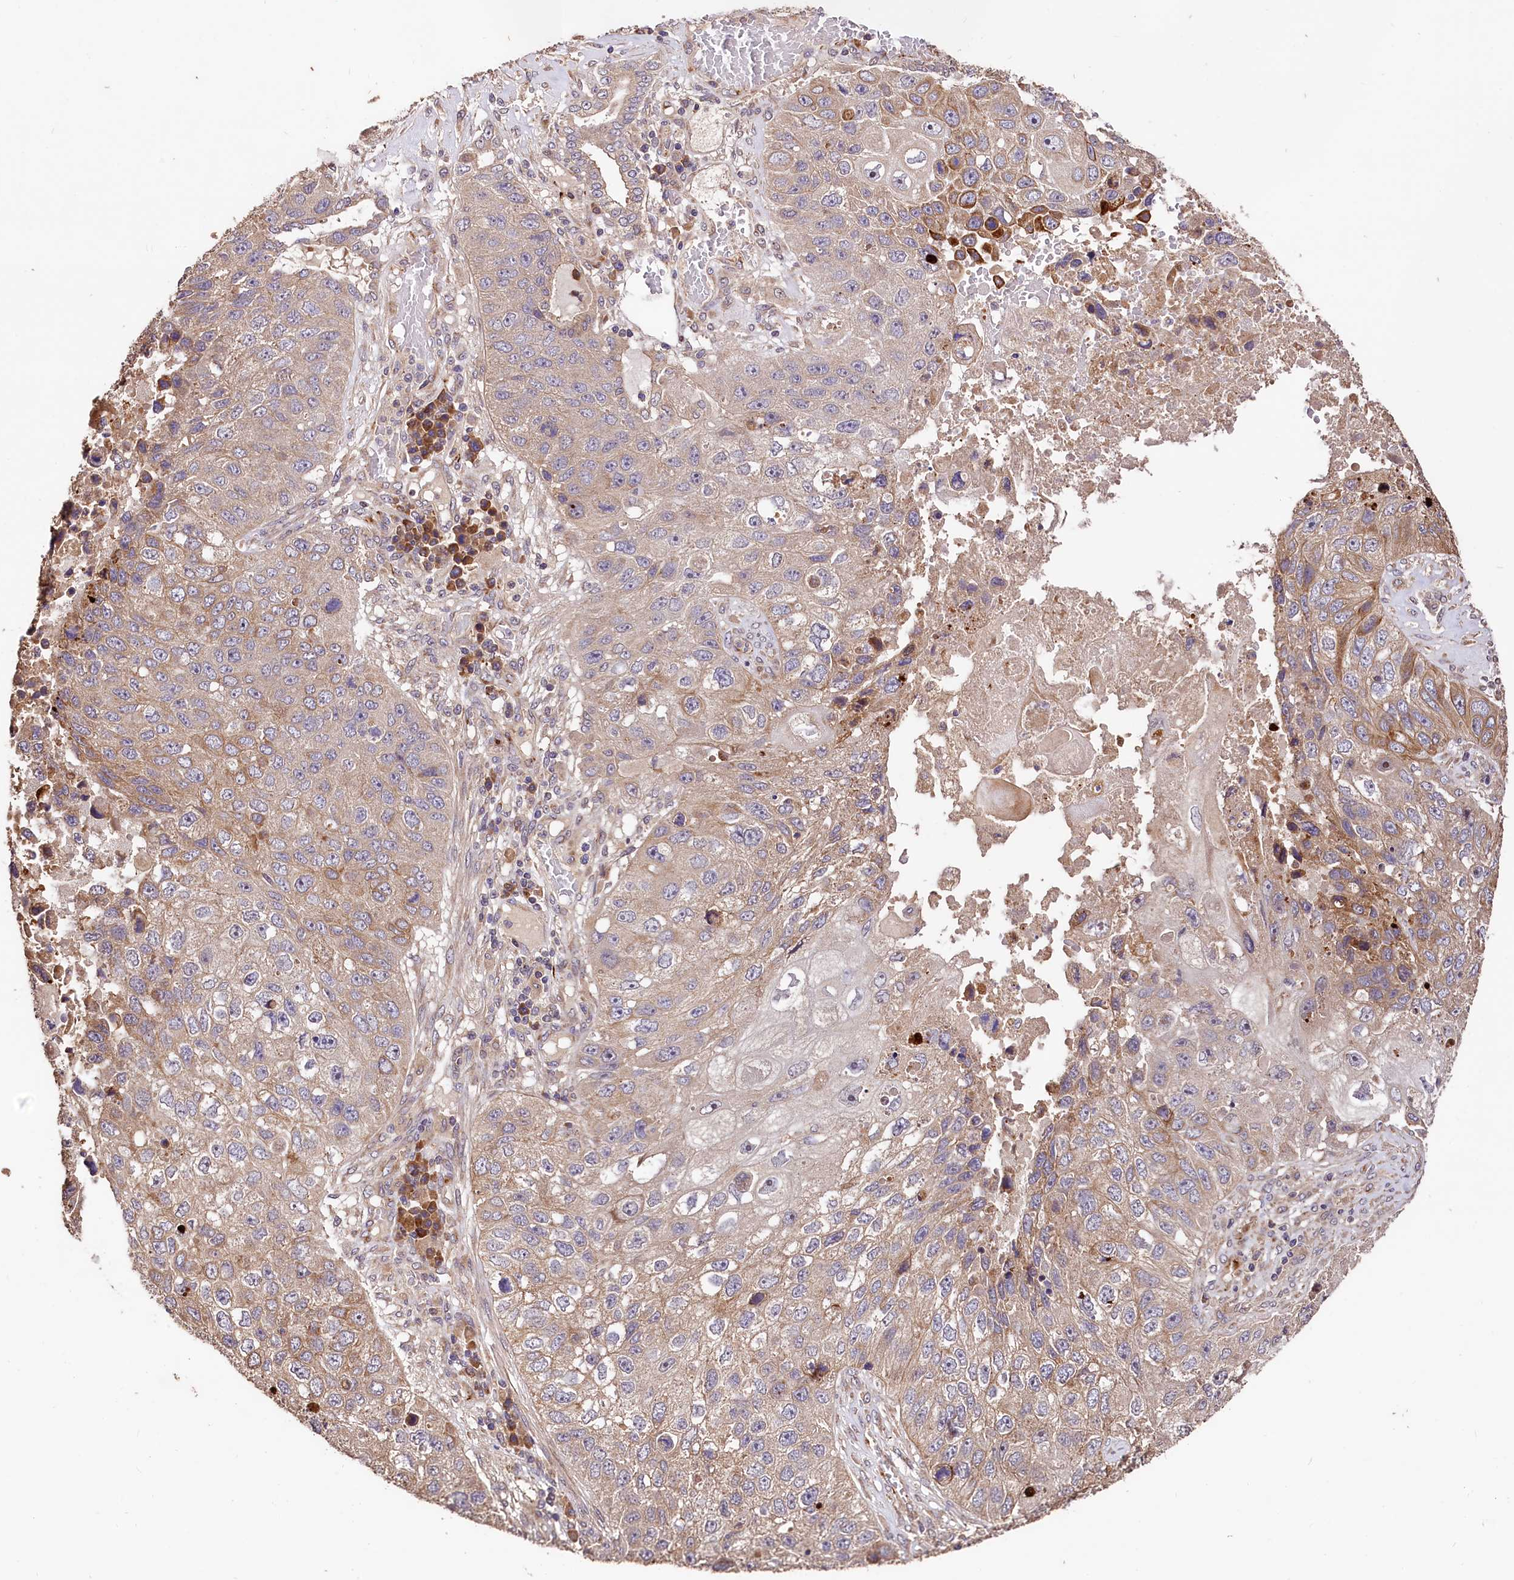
{"staining": {"intensity": "moderate", "quantity": ">75%", "location": "cytoplasmic/membranous"}, "tissue": "lung cancer", "cell_type": "Tumor cells", "image_type": "cancer", "snomed": [{"axis": "morphology", "description": "Squamous cell carcinoma, NOS"}, {"axis": "topography", "description": "Lung"}], "caption": "Immunohistochemistry of human squamous cell carcinoma (lung) exhibits medium levels of moderate cytoplasmic/membranous positivity in about >75% of tumor cells. (DAB (3,3'-diaminobenzidine) IHC, brown staining for protein, blue staining for nuclei).", "gene": "RASSF1", "patient": {"sex": "male", "age": 61}}